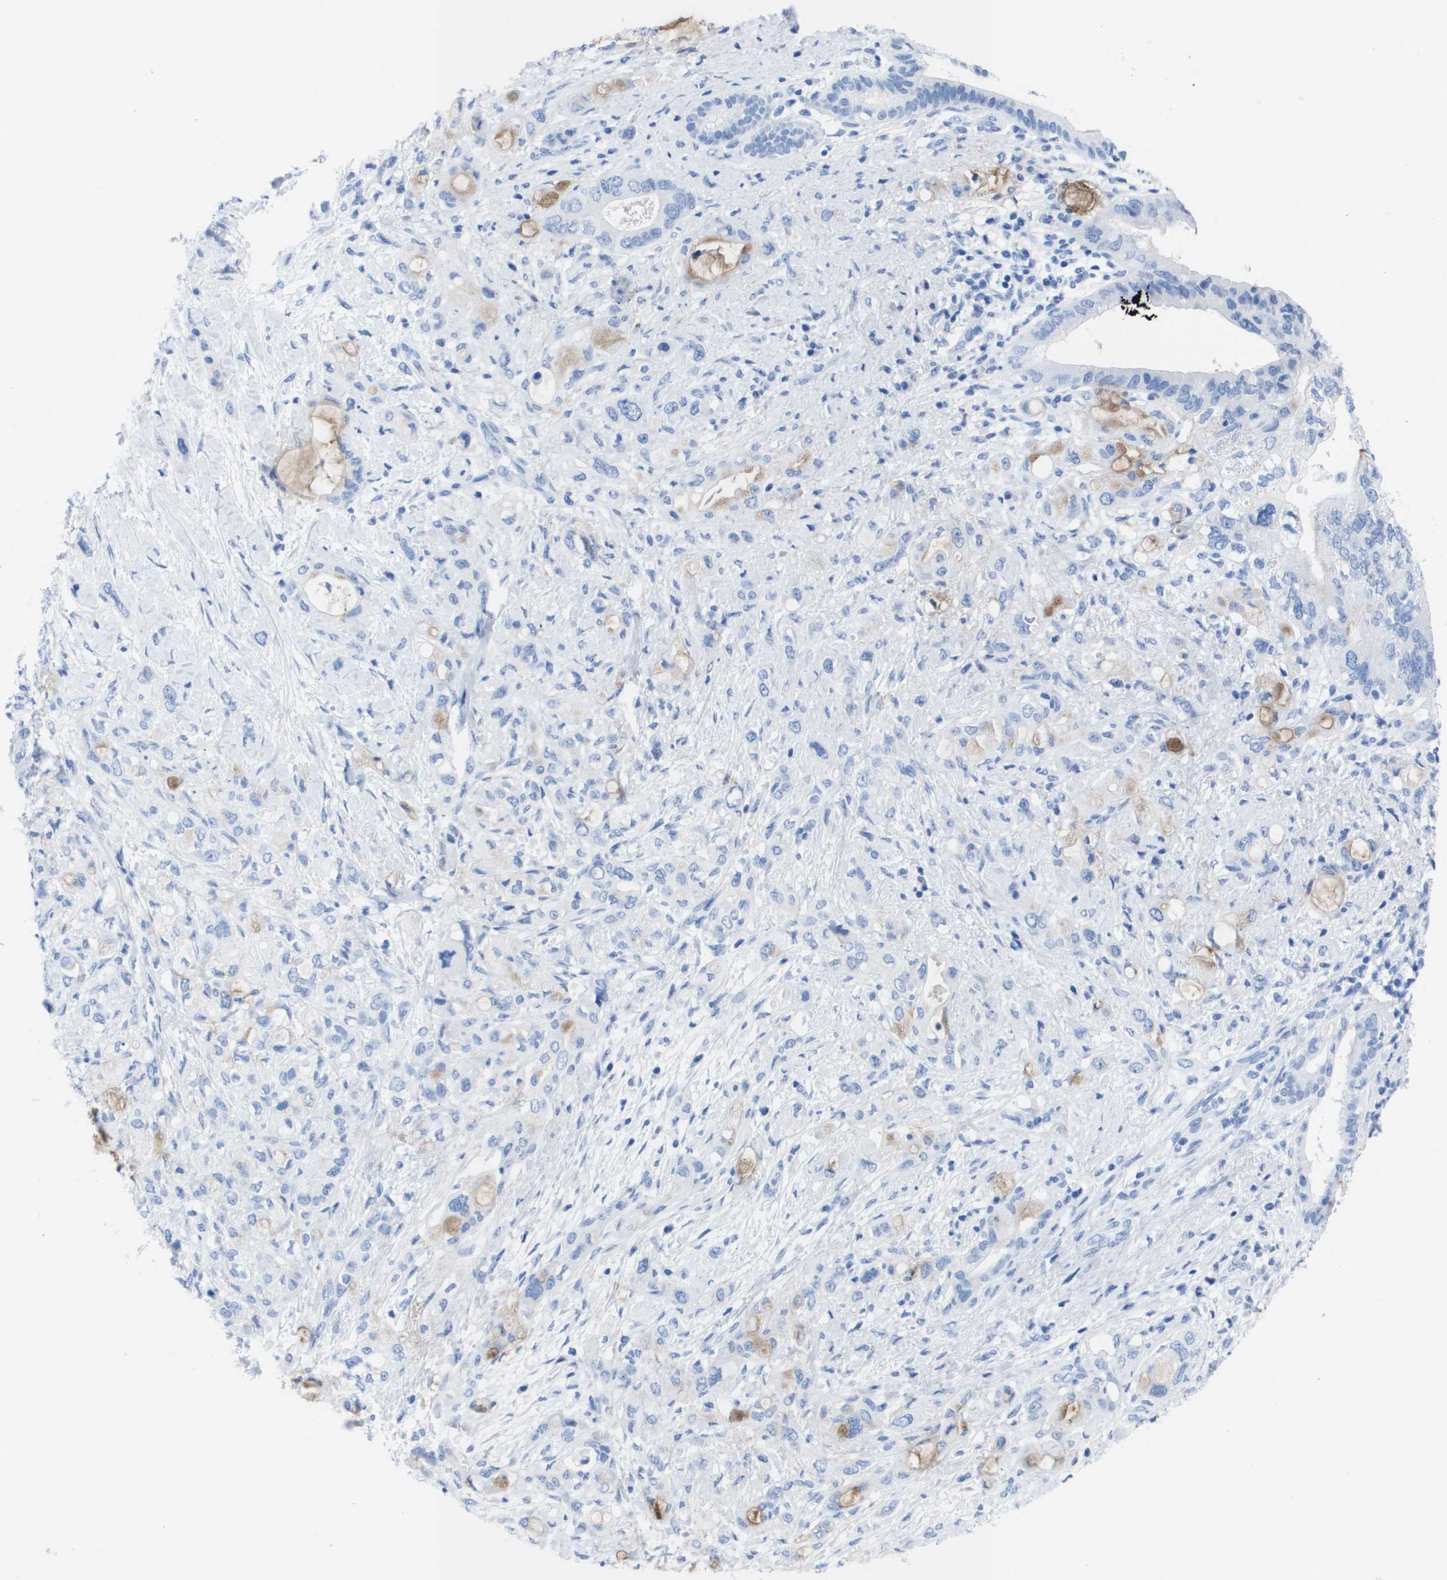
{"staining": {"intensity": "weak", "quantity": "<25%", "location": "cytoplasmic/membranous"}, "tissue": "pancreatic cancer", "cell_type": "Tumor cells", "image_type": "cancer", "snomed": [{"axis": "morphology", "description": "Adenocarcinoma, NOS"}, {"axis": "topography", "description": "Pancreas"}], "caption": "A high-resolution histopathology image shows IHC staining of pancreatic cancer, which exhibits no significant positivity in tumor cells. (IHC, brightfield microscopy, high magnification).", "gene": "KCNA3", "patient": {"sex": "female", "age": 56}}